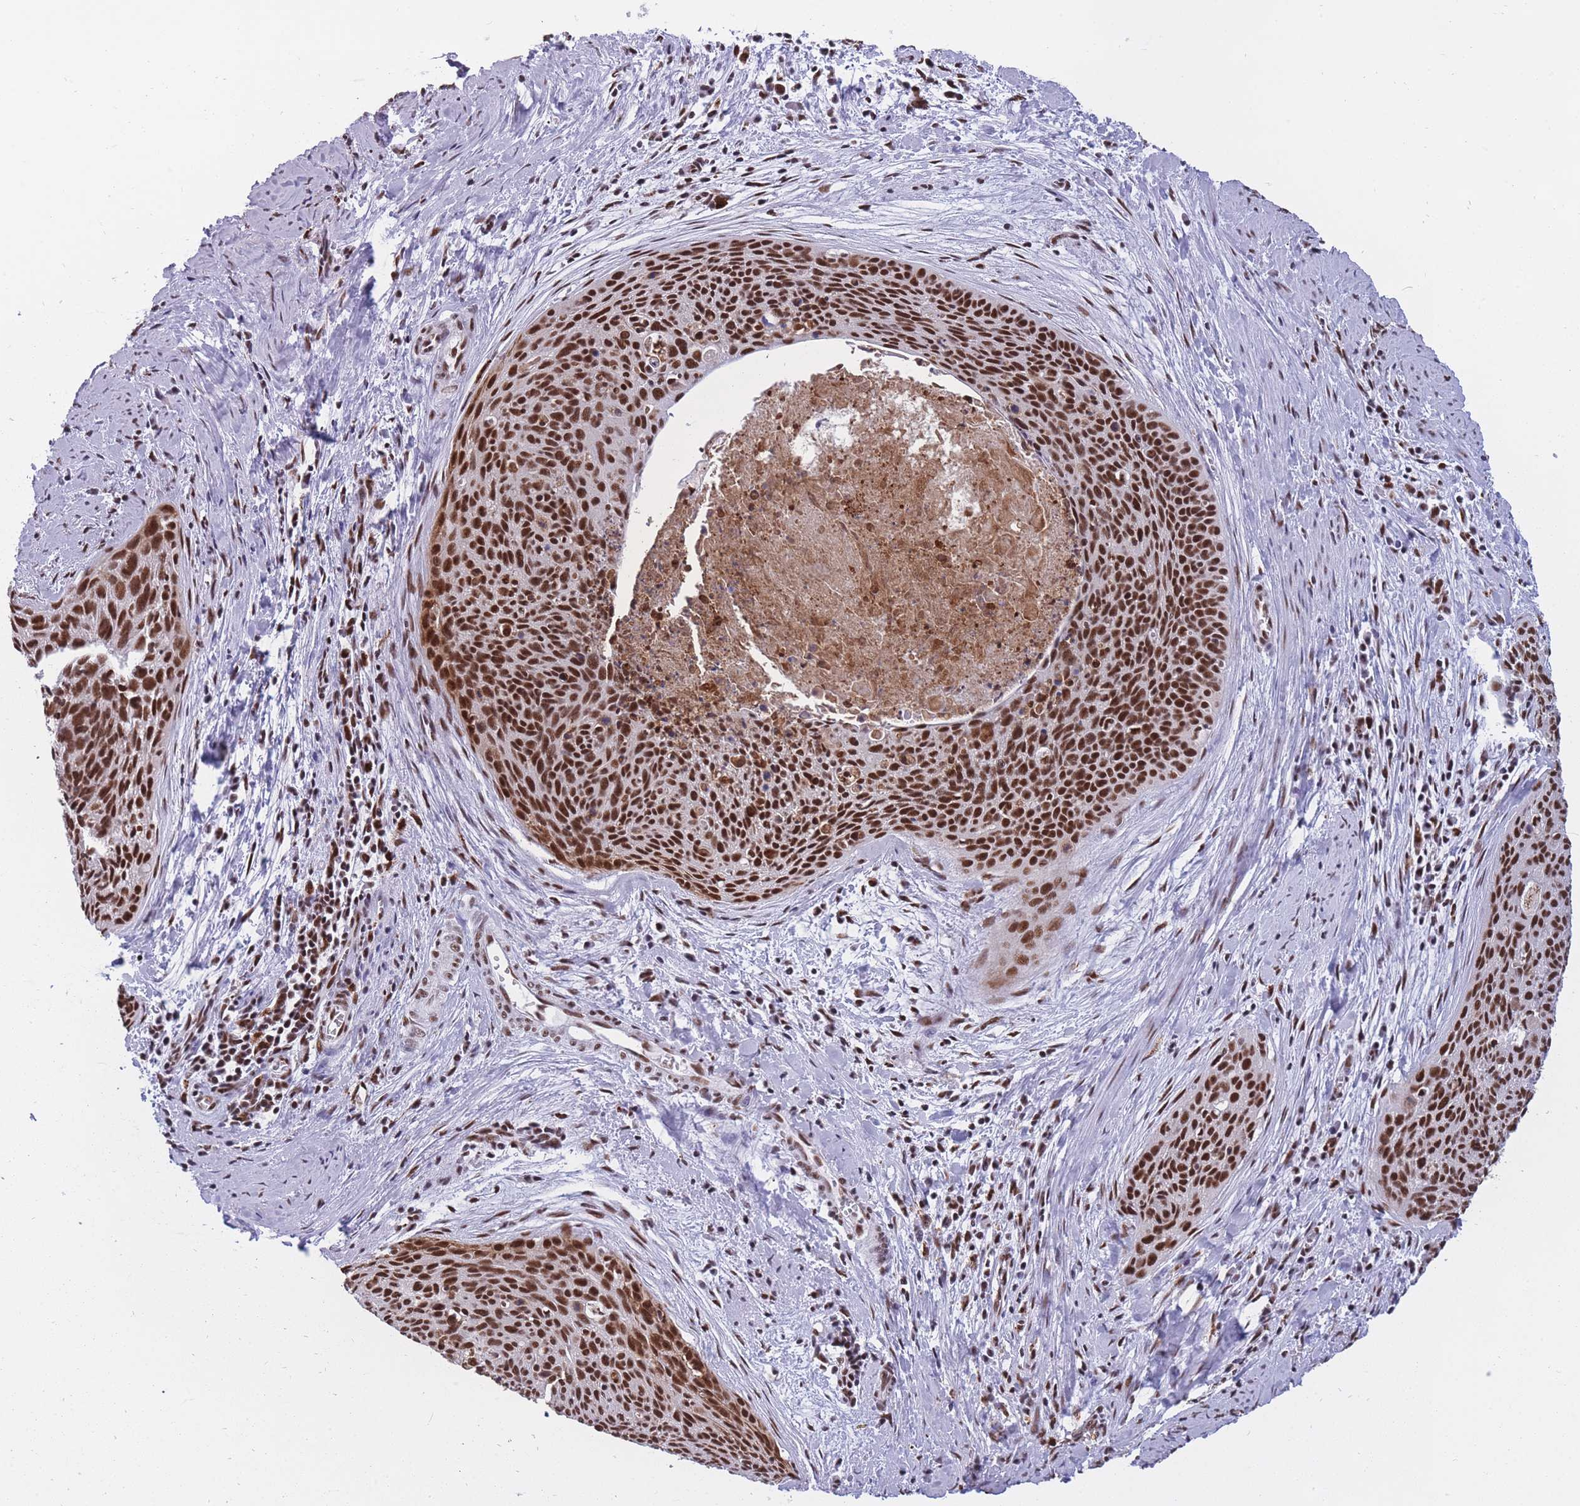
{"staining": {"intensity": "strong", "quantity": ">75%", "location": "nuclear"}, "tissue": "cervical cancer", "cell_type": "Tumor cells", "image_type": "cancer", "snomed": [{"axis": "morphology", "description": "Squamous cell carcinoma, NOS"}, {"axis": "topography", "description": "Cervix"}], "caption": "Immunohistochemistry (IHC) histopathology image of neoplastic tissue: cervical cancer (squamous cell carcinoma) stained using IHC demonstrates high levels of strong protein expression localized specifically in the nuclear of tumor cells, appearing as a nuclear brown color.", "gene": "PRPF19", "patient": {"sex": "female", "age": 55}}